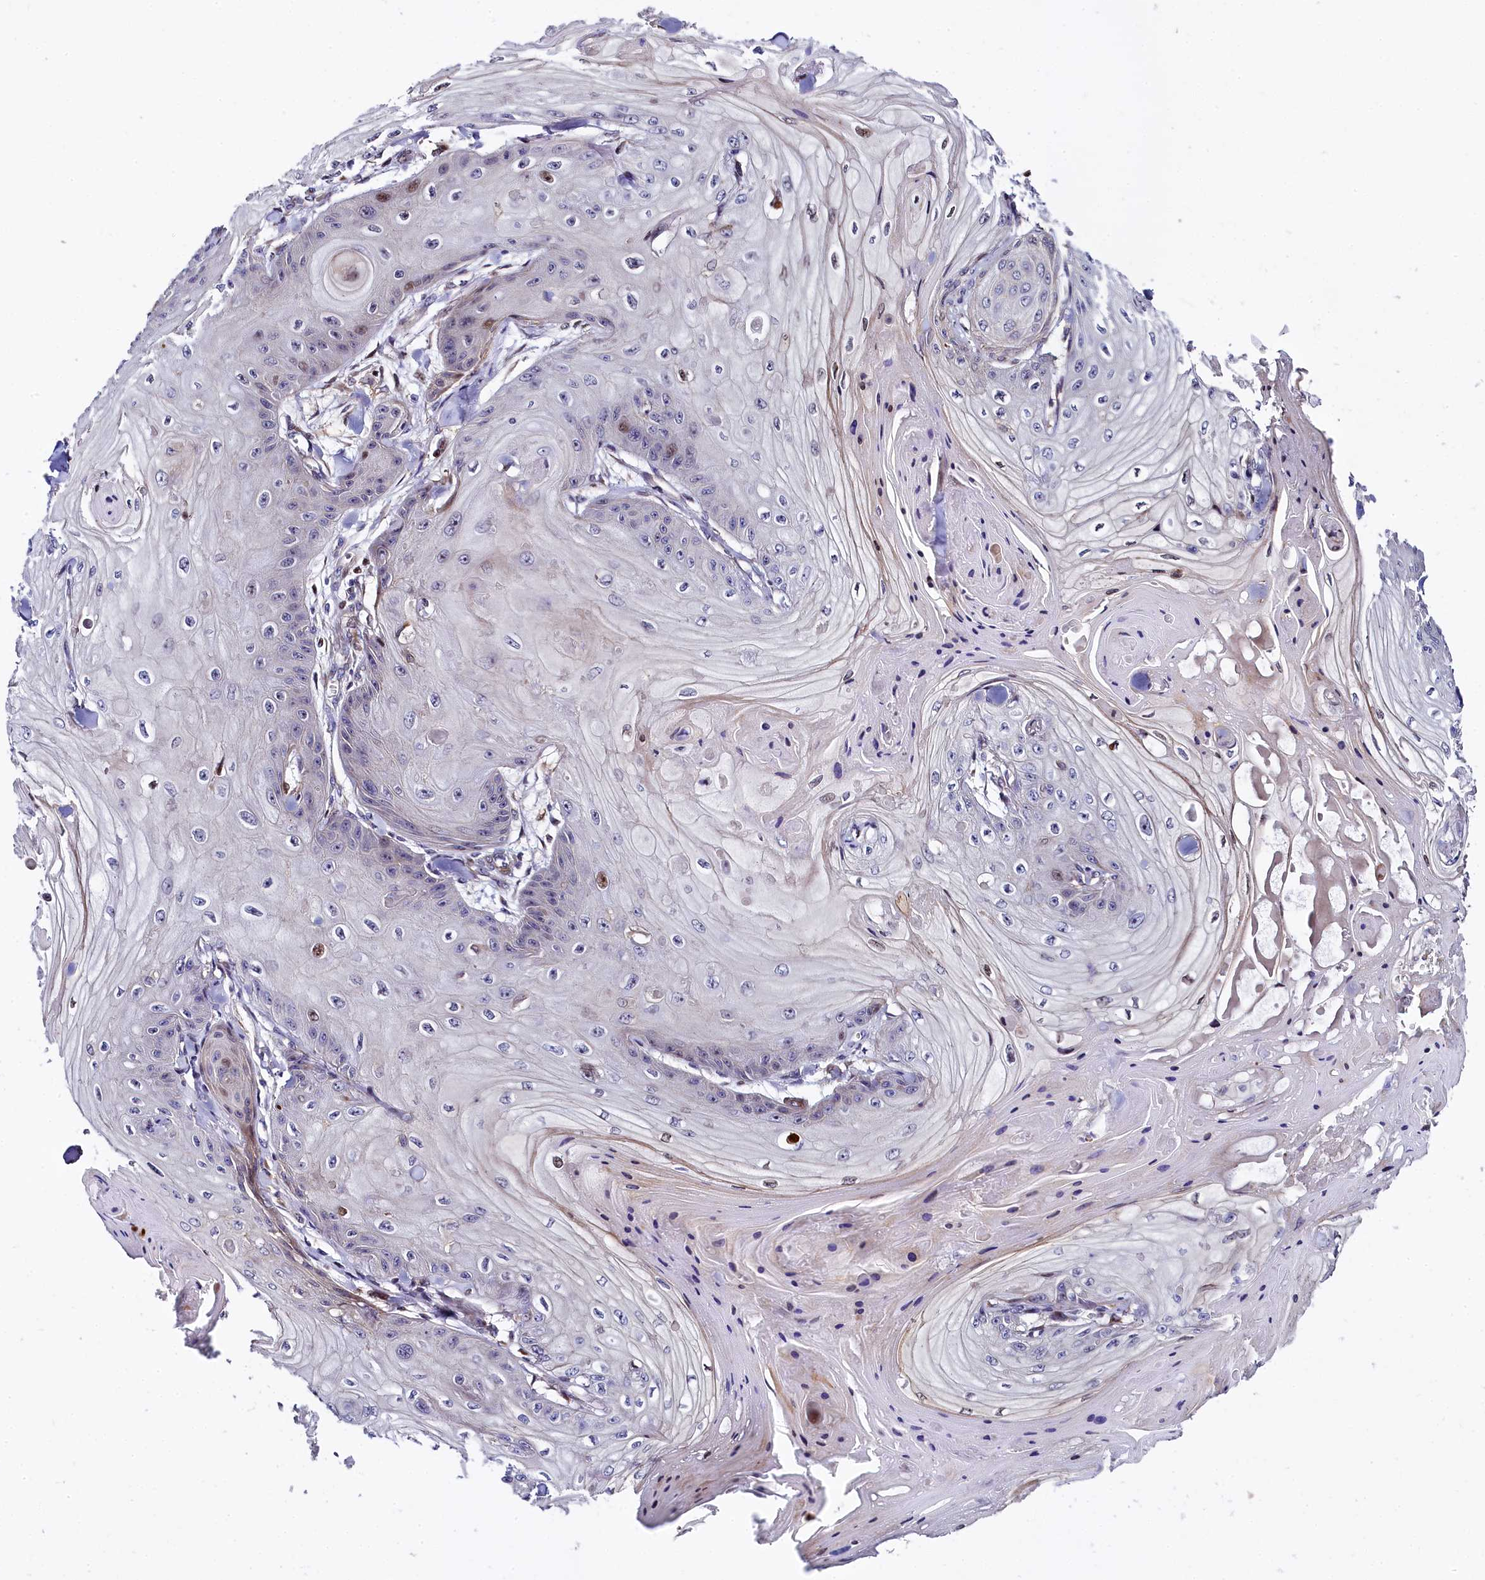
{"staining": {"intensity": "weak", "quantity": "<25%", "location": "nuclear"}, "tissue": "skin cancer", "cell_type": "Tumor cells", "image_type": "cancer", "snomed": [{"axis": "morphology", "description": "Squamous cell carcinoma, NOS"}, {"axis": "topography", "description": "Skin"}], "caption": "Skin cancer (squamous cell carcinoma) stained for a protein using immunohistochemistry (IHC) demonstrates no positivity tumor cells.", "gene": "TGDS", "patient": {"sex": "male", "age": 74}}